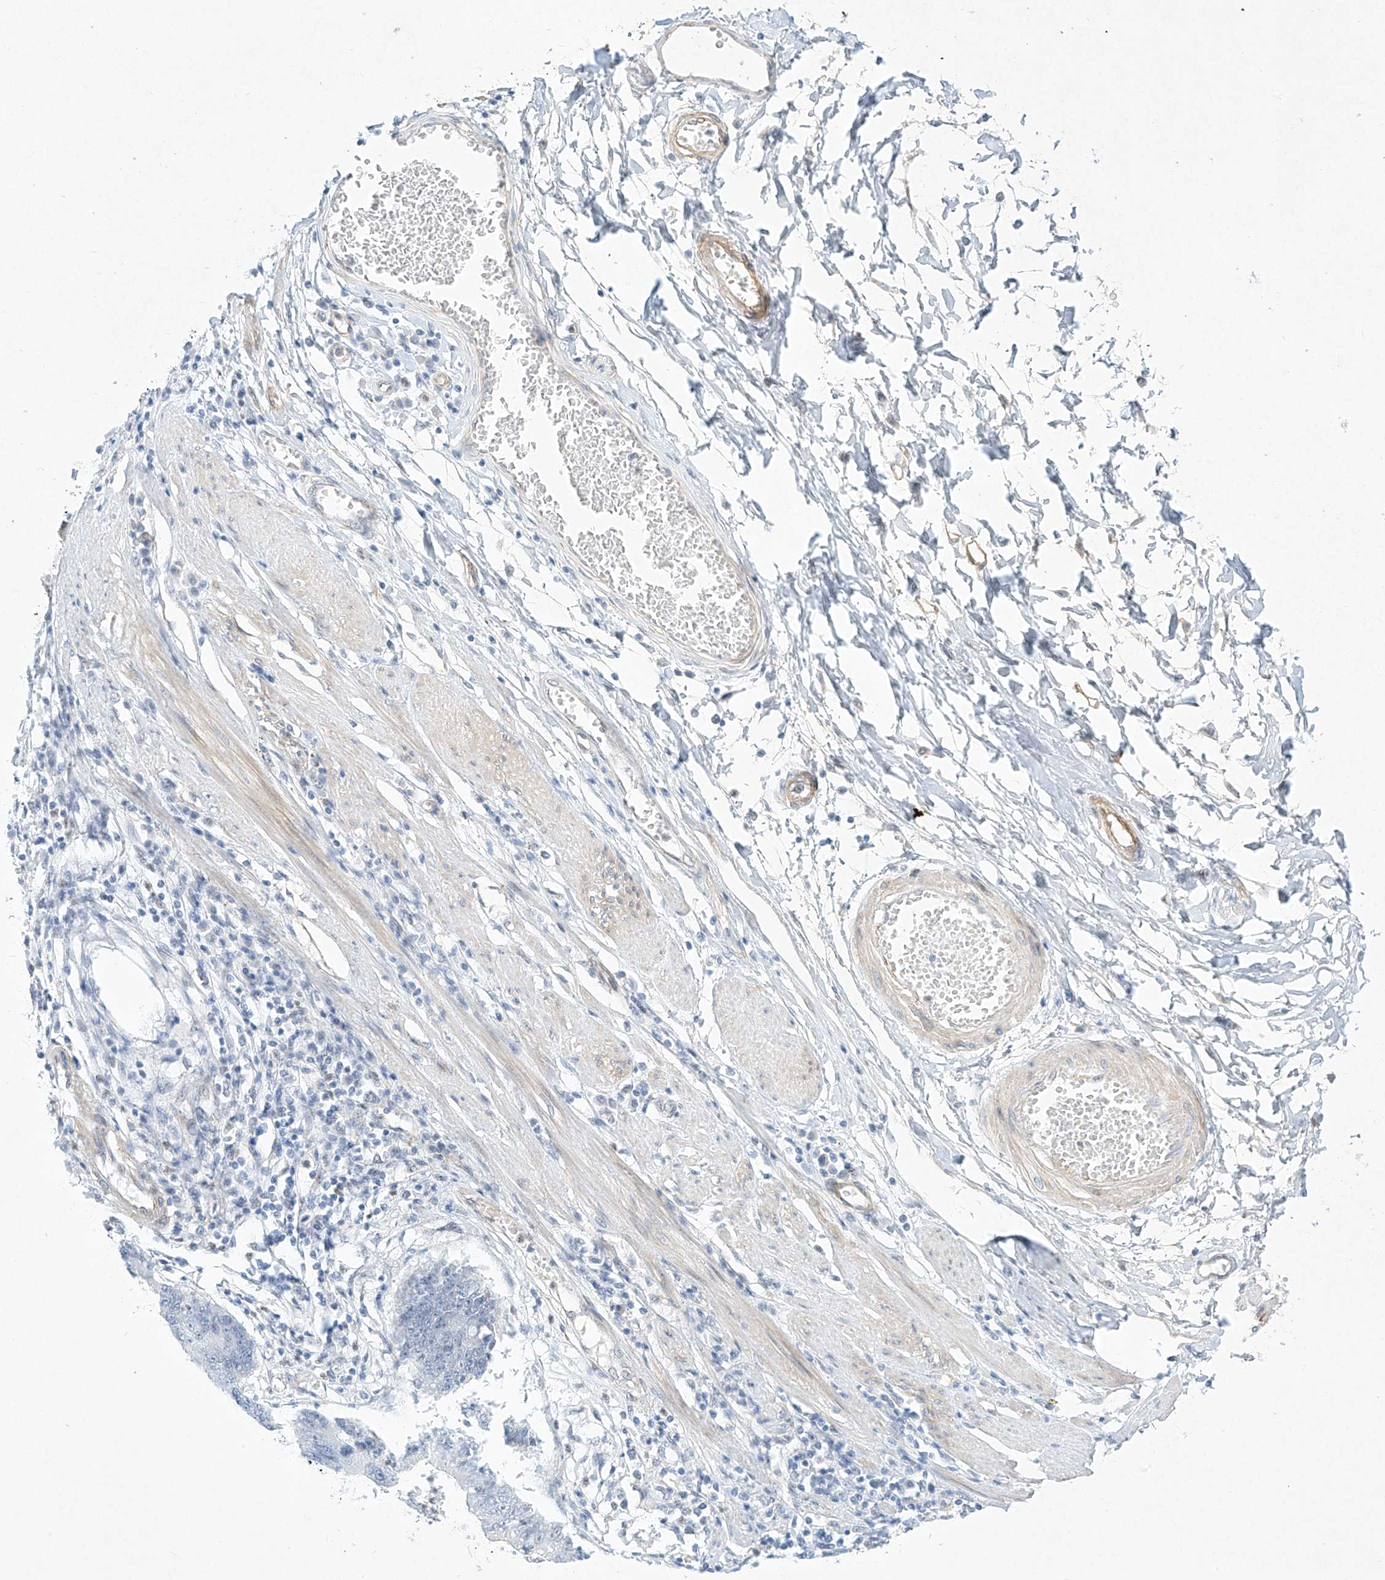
{"staining": {"intensity": "negative", "quantity": "none", "location": "none"}, "tissue": "stomach cancer", "cell_type": "Tumor cells", "image_type": "cancer", "snomed": [{"axis": "morphology", "description": "Adenocarcinoma, NOS"}, {"axis": "topography", "description": "Stomach"}], "caption": "Immunohistochemistry photomicrograph of human adenocarcinoma (stomach) stained for a protein (brown), which shows no expression in tumor cells. (DAB IHC visualized using brightfield microscopy, high magnification).", "gene": "REEP2", "patient": {"sex": "male", "age": 59}}